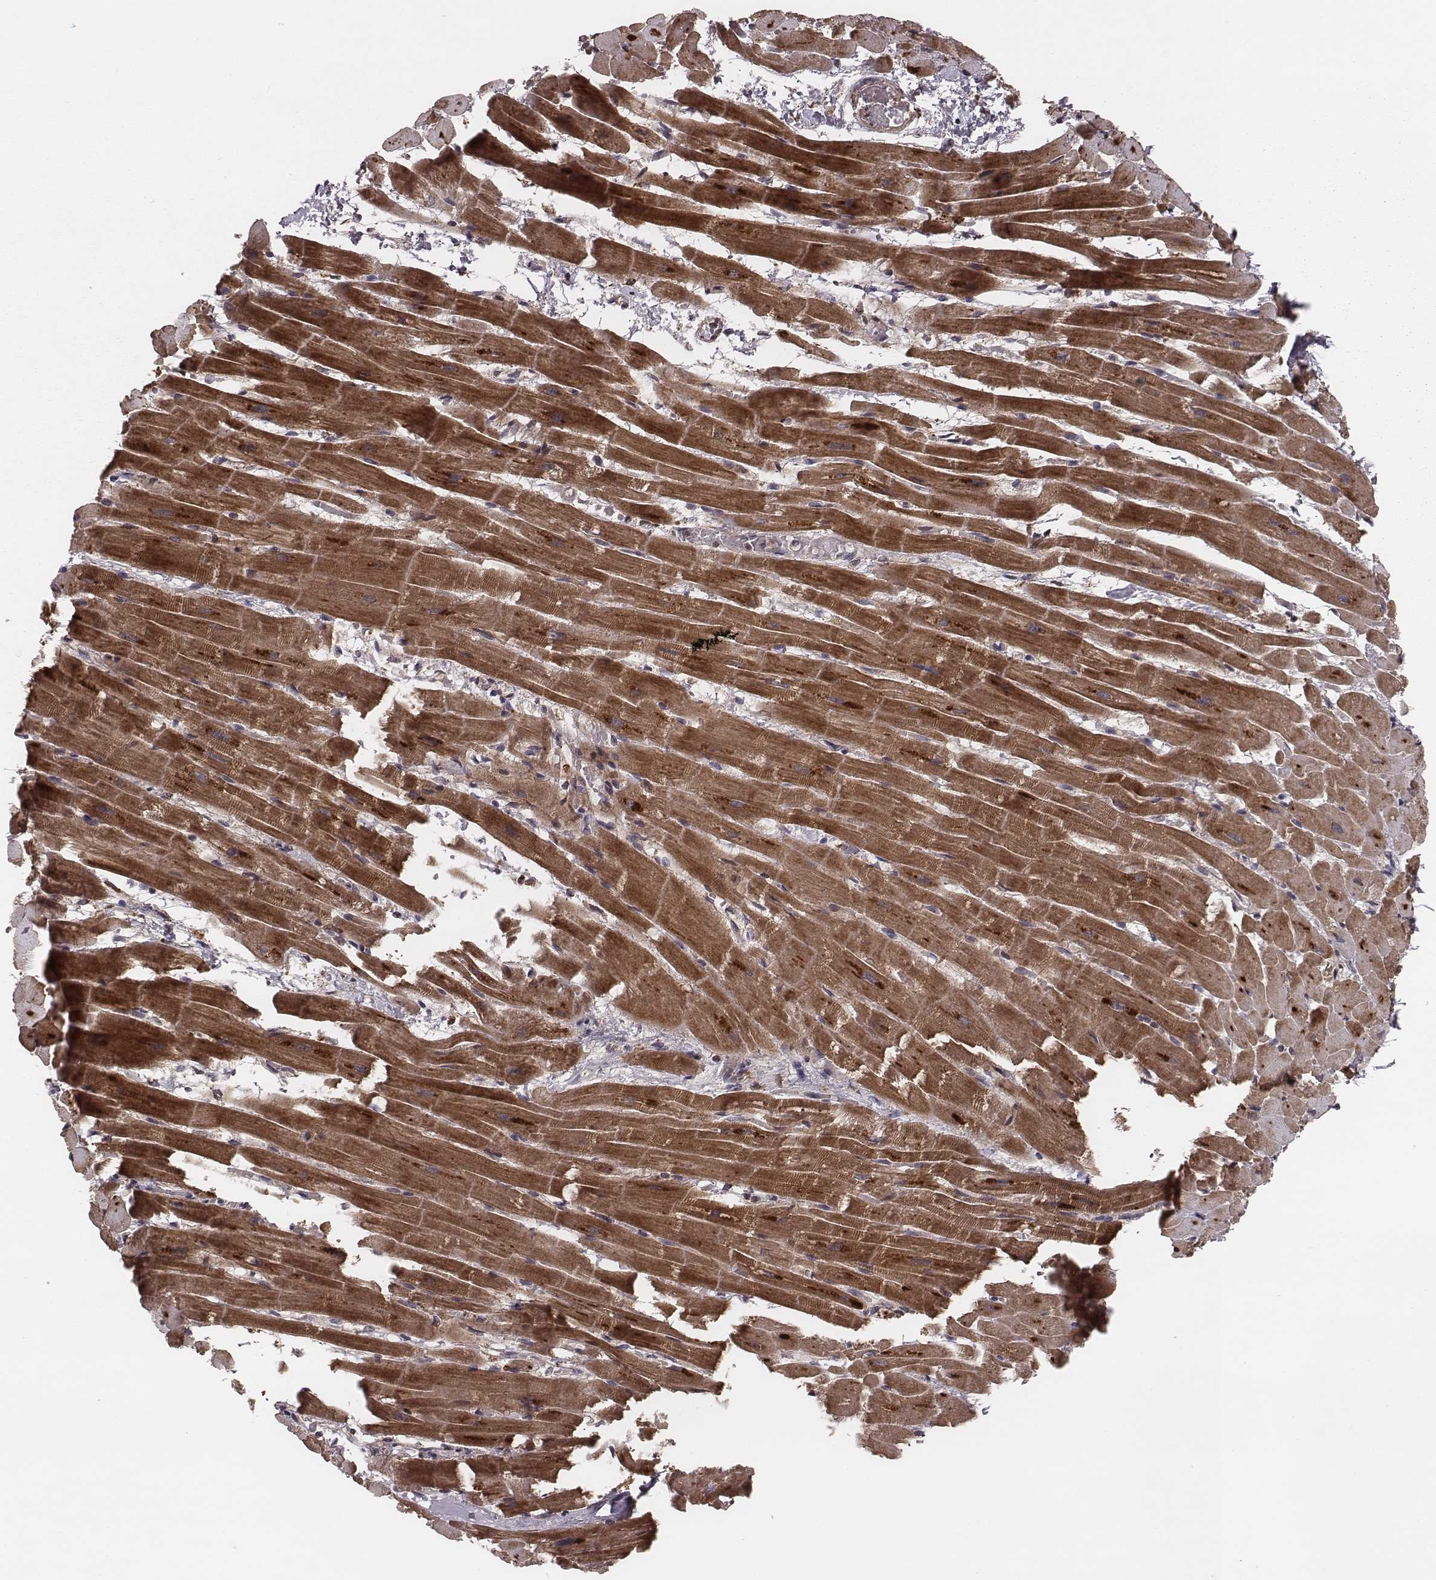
{"staining": {"intensity": "moderate", "quantity": ">75%", "location": "cytoplasmic/membranous"}, "tissue": "heart muscle", "cell_type": "Cardiomyocytes", "image_type": "normal", "snomed": [{"axis": "morphology", "description": "Normal tissue, NOS"}, {"axis": "topography", "description": "Heart"}], "caption": "Approximately >75% of cardiomyocytes in normal heart muscle display moderate cytoplasmic/membranous protein positivity as visualized by brown immunohistochemical staining.", "gene": "ZDHHC21", "patient": {"sex": "male", "age": 37}}